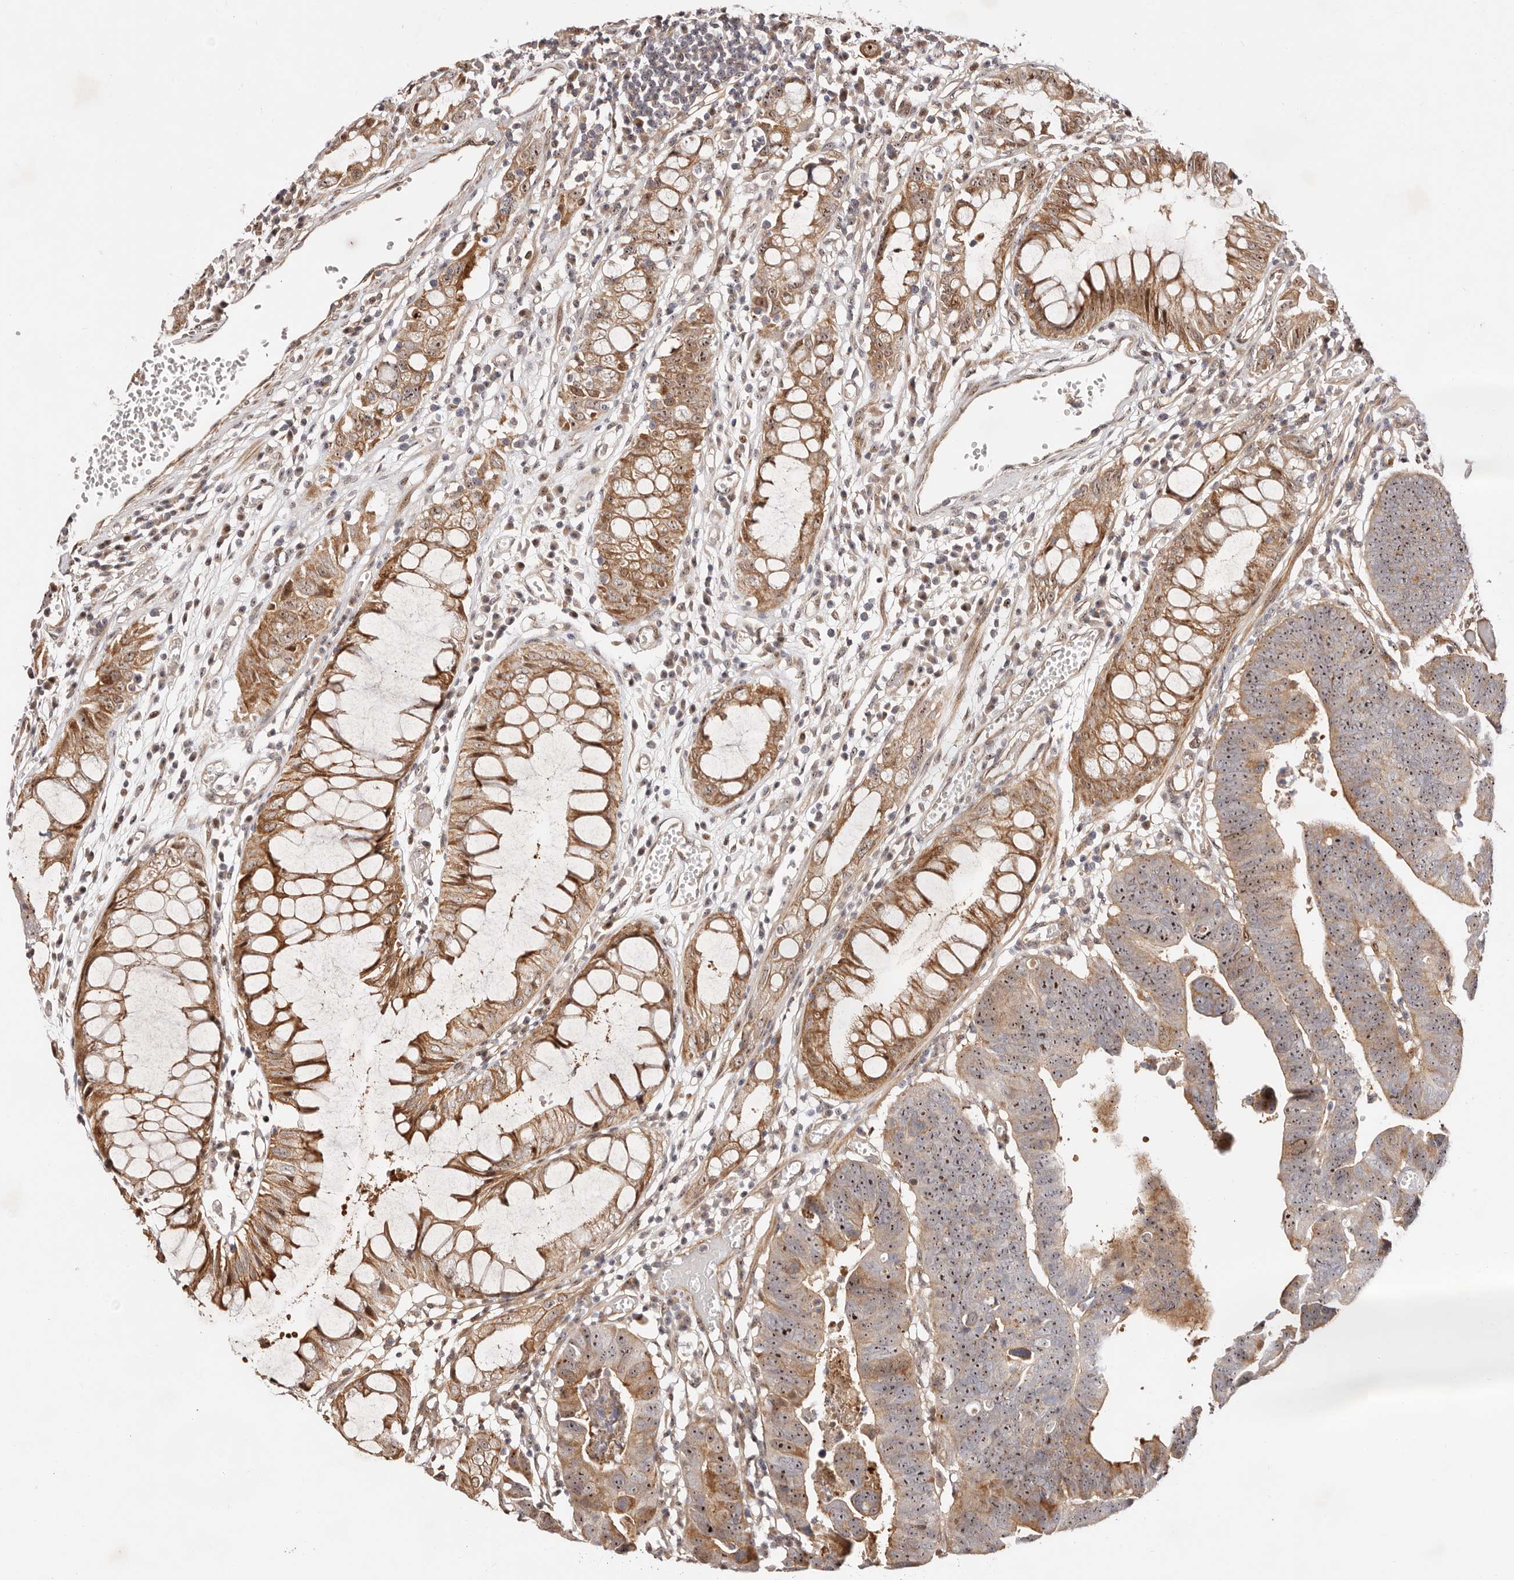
{"staining": {"intensity": "moderate", "quantity": ">75%", "location": "cytoplasmic/membranous,nuclear"}, "tissue": "colorectal cancer", "cell_type": "Tumor cells", "image_type": "cancer", "snomed": [{"axis": "morphology", "description": "Adenocarcinoma, NOS"}, {"axis": "topography", "description": "Rectum"}], "caption": "The photomicrograph reveals staining of colorectal adenocarcinoma, revealing moderate cytoplasmic/membranous and nuclear protein positivity (brown color) within tumor cells. The staining was performed using DAB (3,3'-diaminobenzidine) to visualize the protein expression in brown, while the nuclei were stained in blue with hematoxylin (Magnification: 20x).", "gene": "ODF2L", "patient": {"sex": "female", "age": 65}}